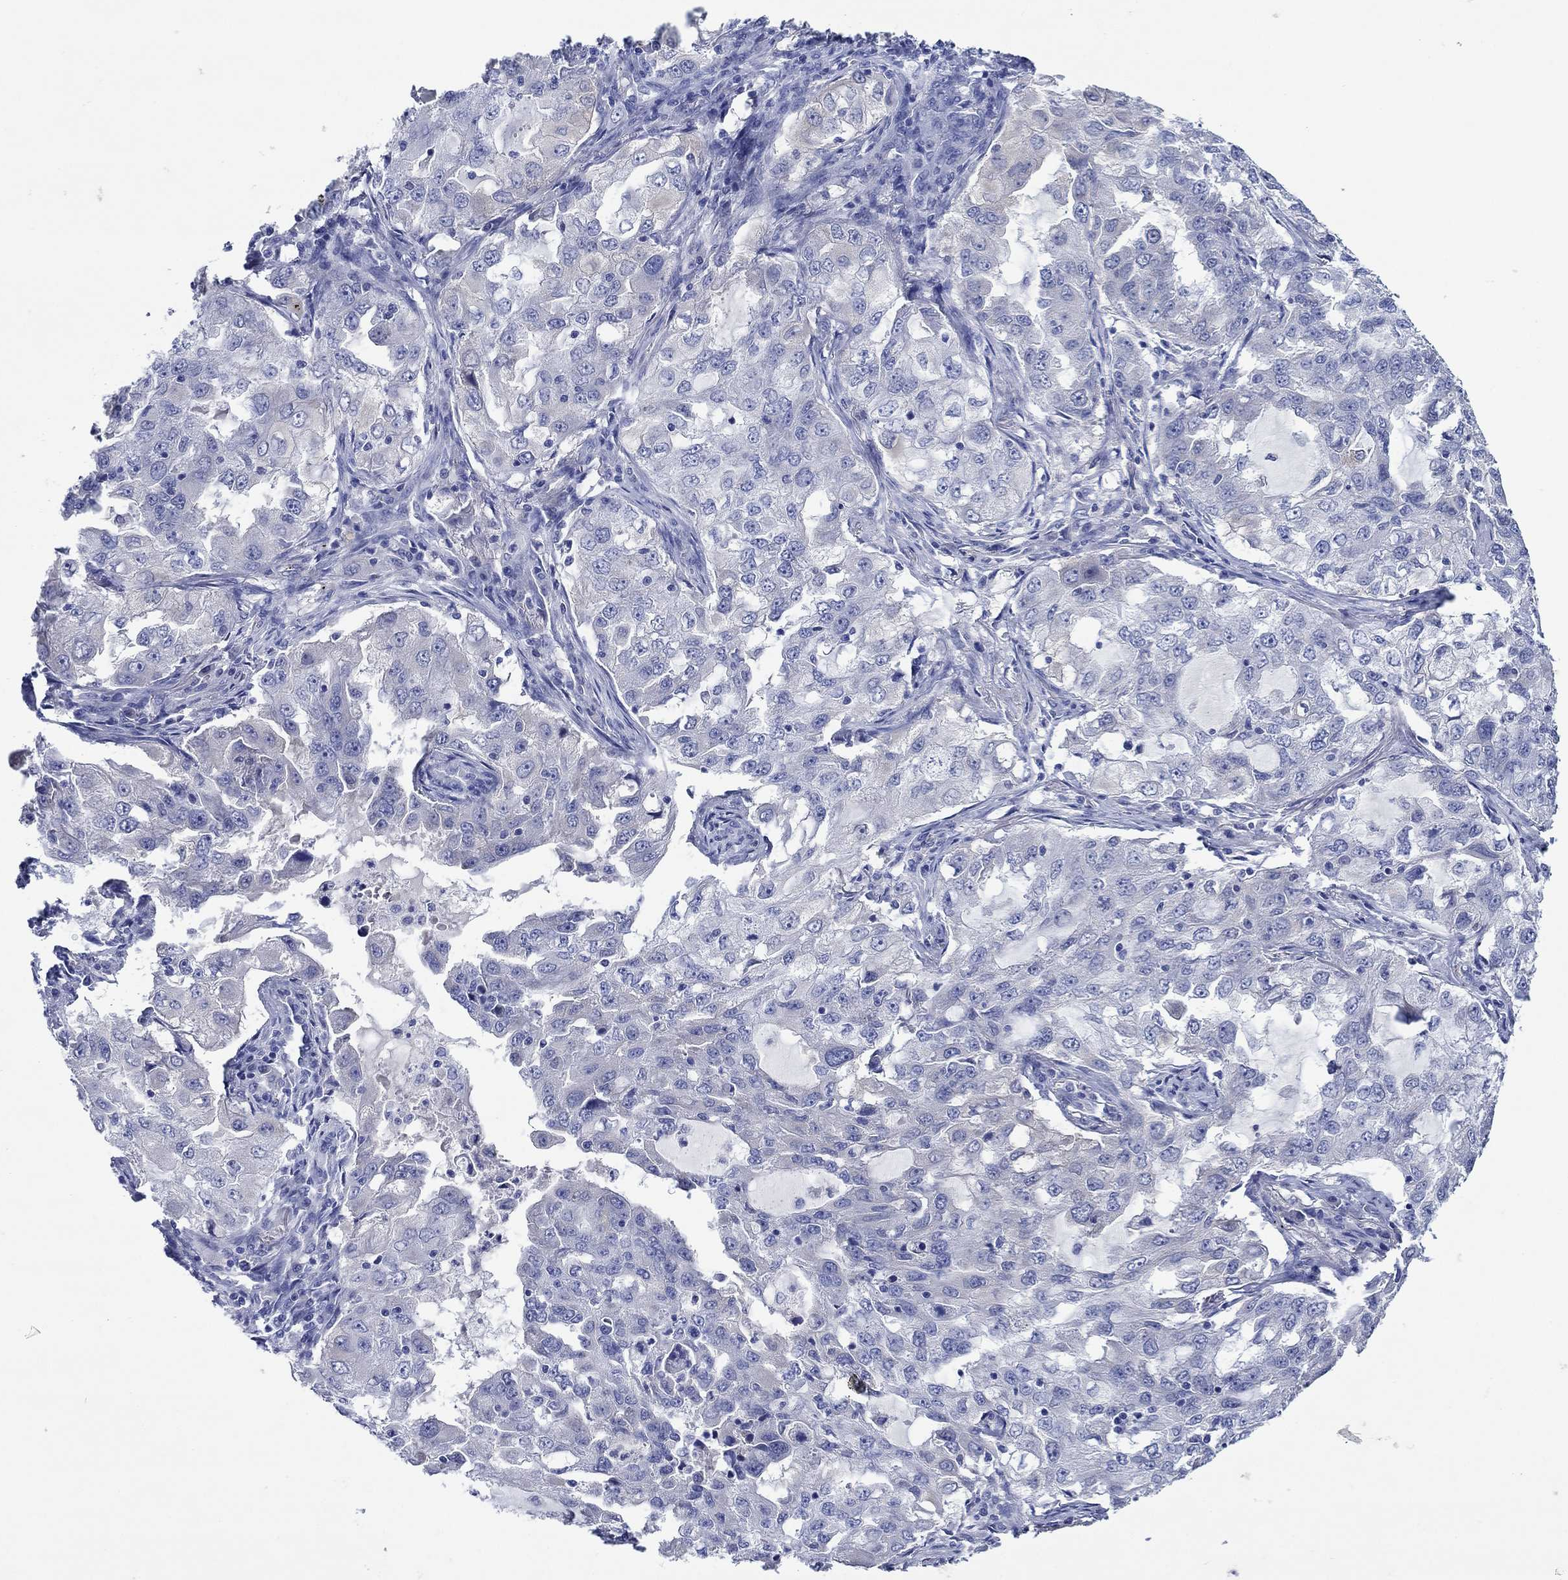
{"staining": {"intensity": "negative", "quantity": "none", "location": "none"}, "tissue": "lung cancer", "cell_type": "Tumor cells", "image_type": "cancer", "snomed": [{"axis": "morphology", "description": "Adenocarcinoma, NOS"}, {"axis": "topography", "description": "Lung"}], "caption": "A histopathology image of lung cancer stained for a protein exhibits no brown staining in tumor cells.", "gene": "TRIM16", "patient": {"sex": "female", "age": 61}}